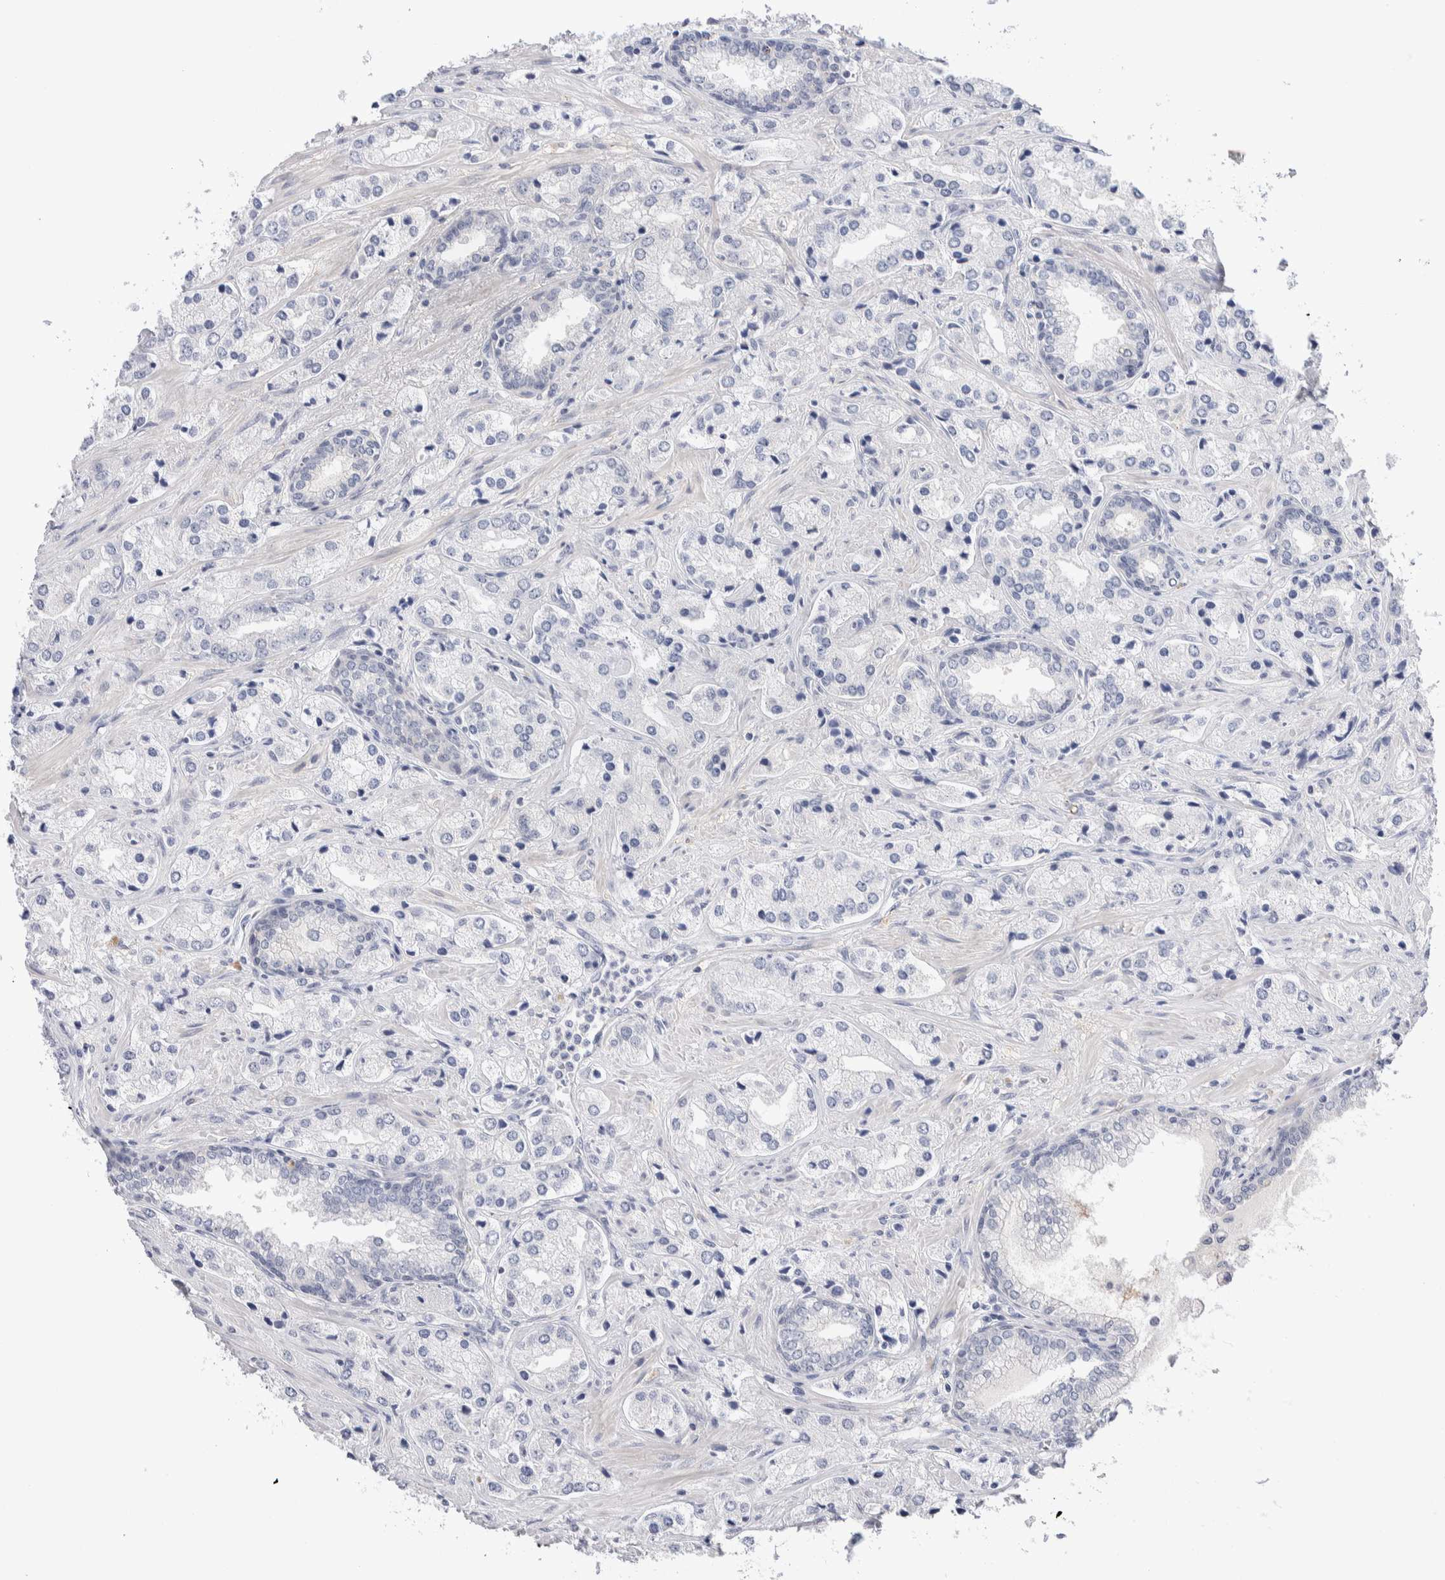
{"staining": {"intensity": "negative", "quantity": "none", "location": "none"}, "tissue": "prostate cancer", "cell_type": "Tumor cells", "image_type": "cancer", "snomed": [{"axis": "morphology", "description": "Adenocarcinoma, High grade"}, {"axis": "topography", "description": "Prostate"}], "caption": "This image is of prostate high-grade adenocarcinoma stained with immunohistochemistry to label a protein in brown with the nuclei are counter-stained blue. There is no positivity in tumor cells.", "gene": "DNAJB6", "patient": {"sex": "male", "age": 66}}